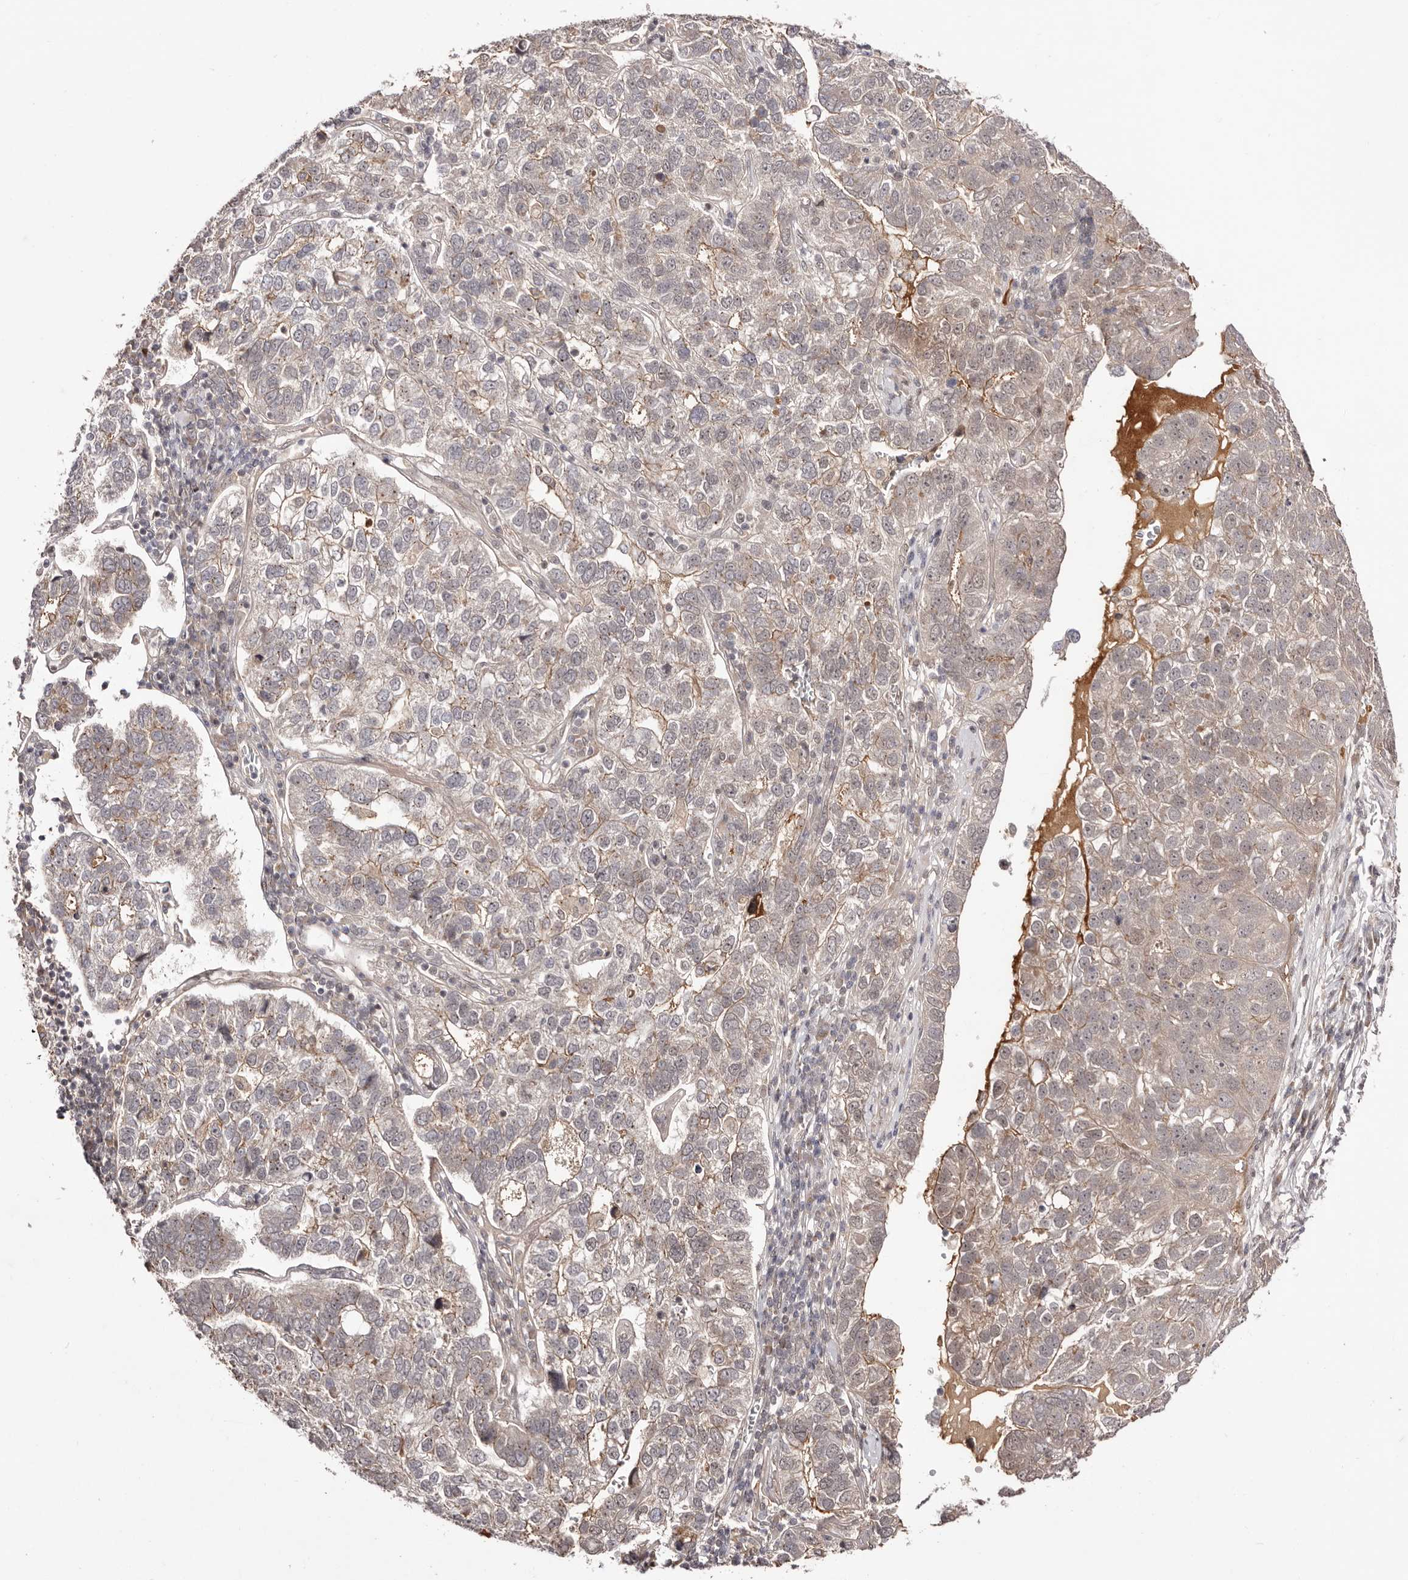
{"staining": {"intensity": "weak", "quantity": "<25%", "location": "cytoplasmic/membranous"}, "tissue": "pancreatic cancer", "cell_type": "Tumor cells", "image_type": "cancer", "snomed": [{"axis": "morphology", "description": "Adenocarcinoma, NOS"}, {"axis": "topography", "description": "Pancreas"}], "caption": "A high-resolution image shows IHC staining of adenocarcinoma (pancreatic), which reveals no significant positivity in tumor cells. The staining is performed using DAB brown chromogen with nuclei counter-stained in using hematoxylin.", "gene": "EGR3", "patient": {"sex": "female", "age": 61}}